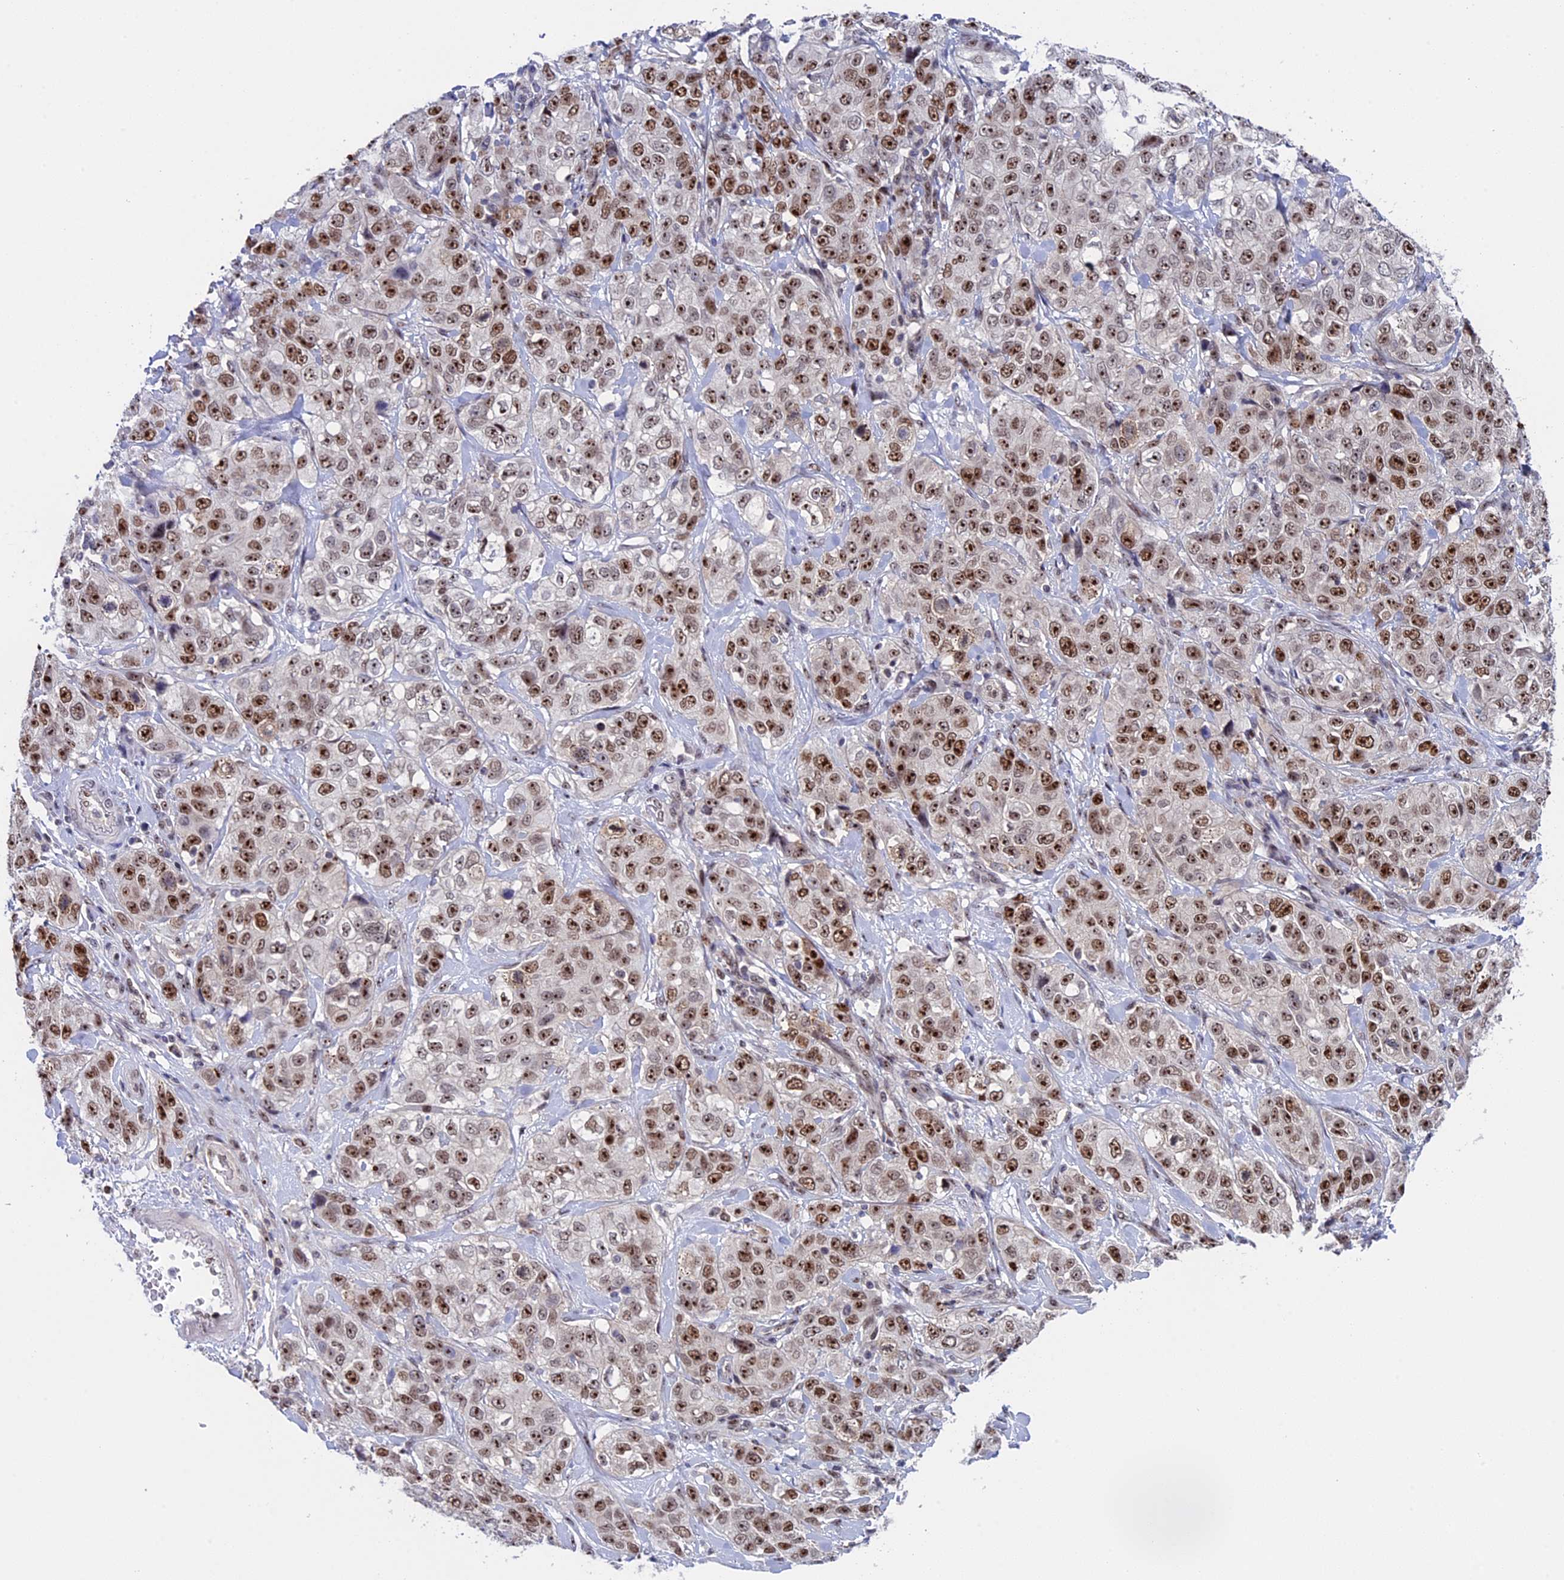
{"staining": {"intensity": "moderate", "quantity": ">75%", "location": "nuclear"}, "tissue": "stomach cancer", "cell_type": "Tumor cells", "image_type": "cancer", "snomed": [{"axis": "morphology", "description": "Adenocarcinoma, NOS"}, {"axis": "topography", "description": "Stomach"}], "caption": "Moderate nuclear protein positivity is present in approximately >75% of tumor cells in stomach cancer. (Stains: DAB (3,3'-diaminobenzidine) in brown, nuclei in blue, Microscopy: brightfield microscopy at high magnification).", "gene": "CCDC86", "patient": {"sex": "male", "age": 48}}